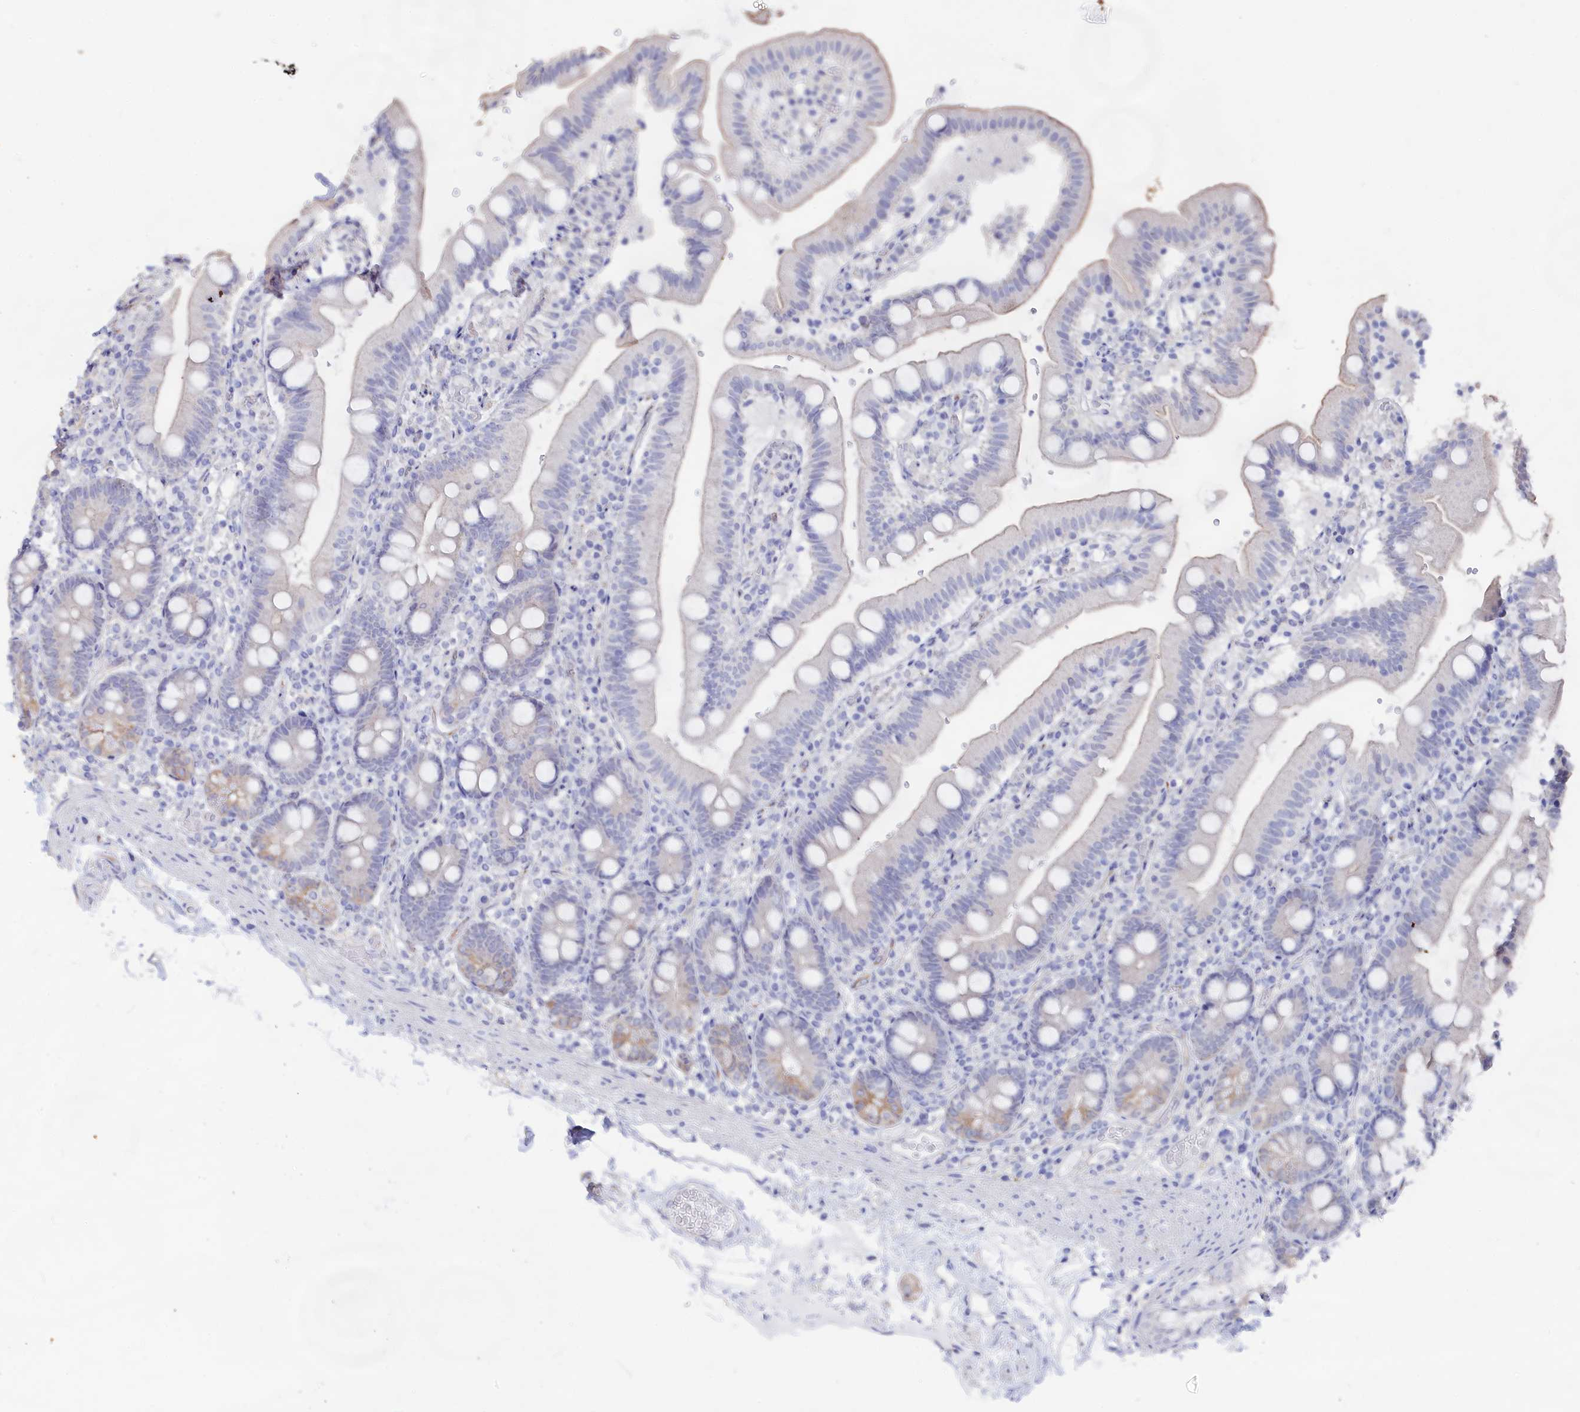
{"staining": {"intensity": "moderate", "quantity": "<25%", "location": "cytoplasmic/membranous"}, "tissue": "duodenum", "cell_type": "Glandular cells", "image_type": "normal", "snomed": [{"axis": "morphology", "description": "Normal tissue, NOS"}, {"axis": "topography", "description": "Duodenum"}], "caption": "Protein expression analysis of normal human duodenum reveals moderate cytoplasmic/membranous staining in approximately <25% of glandular cells. Immunohistochemistry stains the protein of interest in brown and the nuclei are stained blue.", "gene": "SEMG2", "patient": {"sex": "female", "age": 67}}